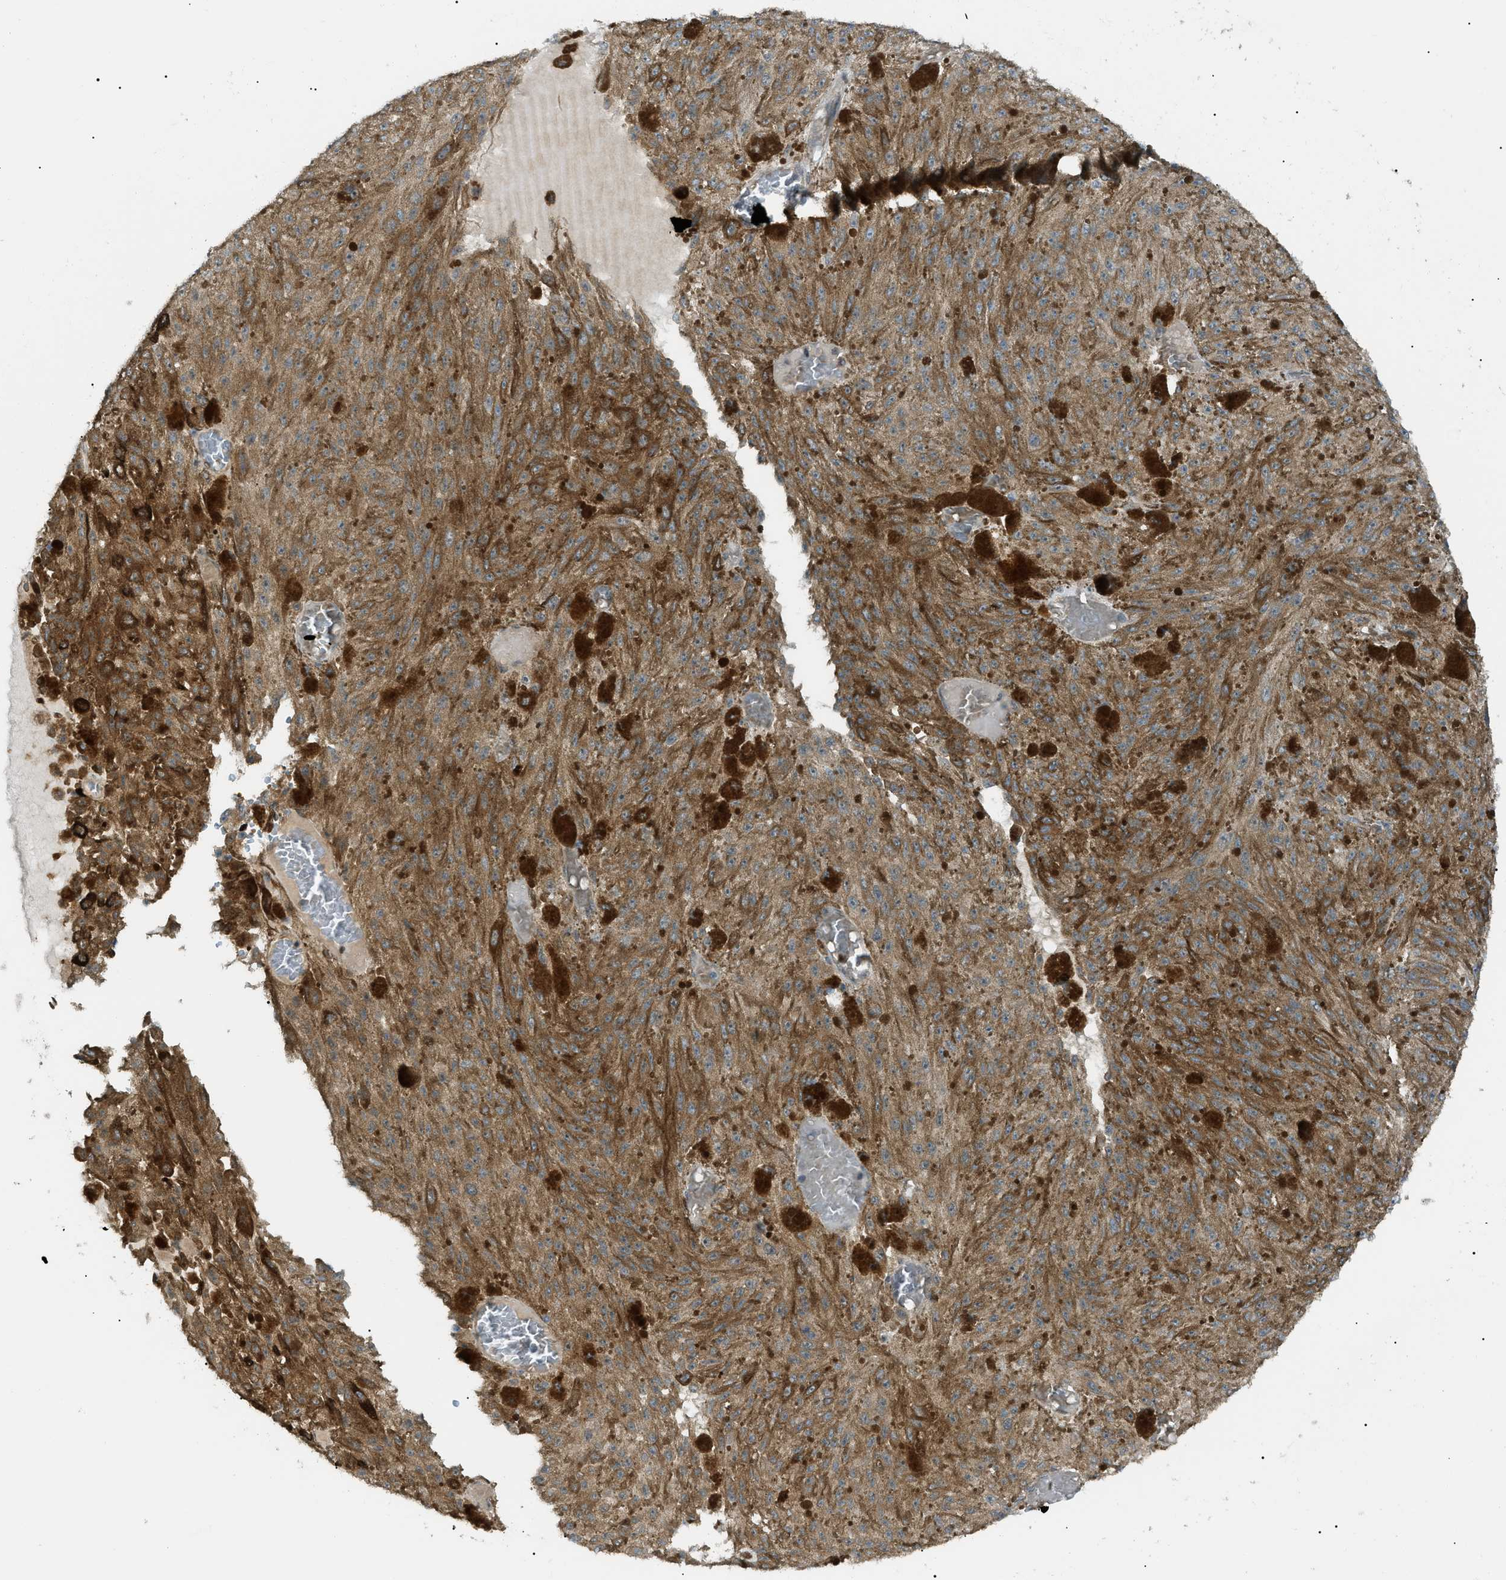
{"staining": {"intensity": "moderate", "quantity": ">75%", "location": "cytoplasmic/membranous"}, "tissue": "melanoma", "cell_type": "Tumor cells", "image_type": "cancer", "snomed": [{"axis": "morphology", "description": "Malignant melanoma, NOS"}, {"axis": "topography", "description": "Other"}], "caption": "Human malignant melanoma stained with a protein marker reveals moderate staining in tumor cells.", "gene": "LPIN2", "patient": {"sex": "male", "age": 79}}